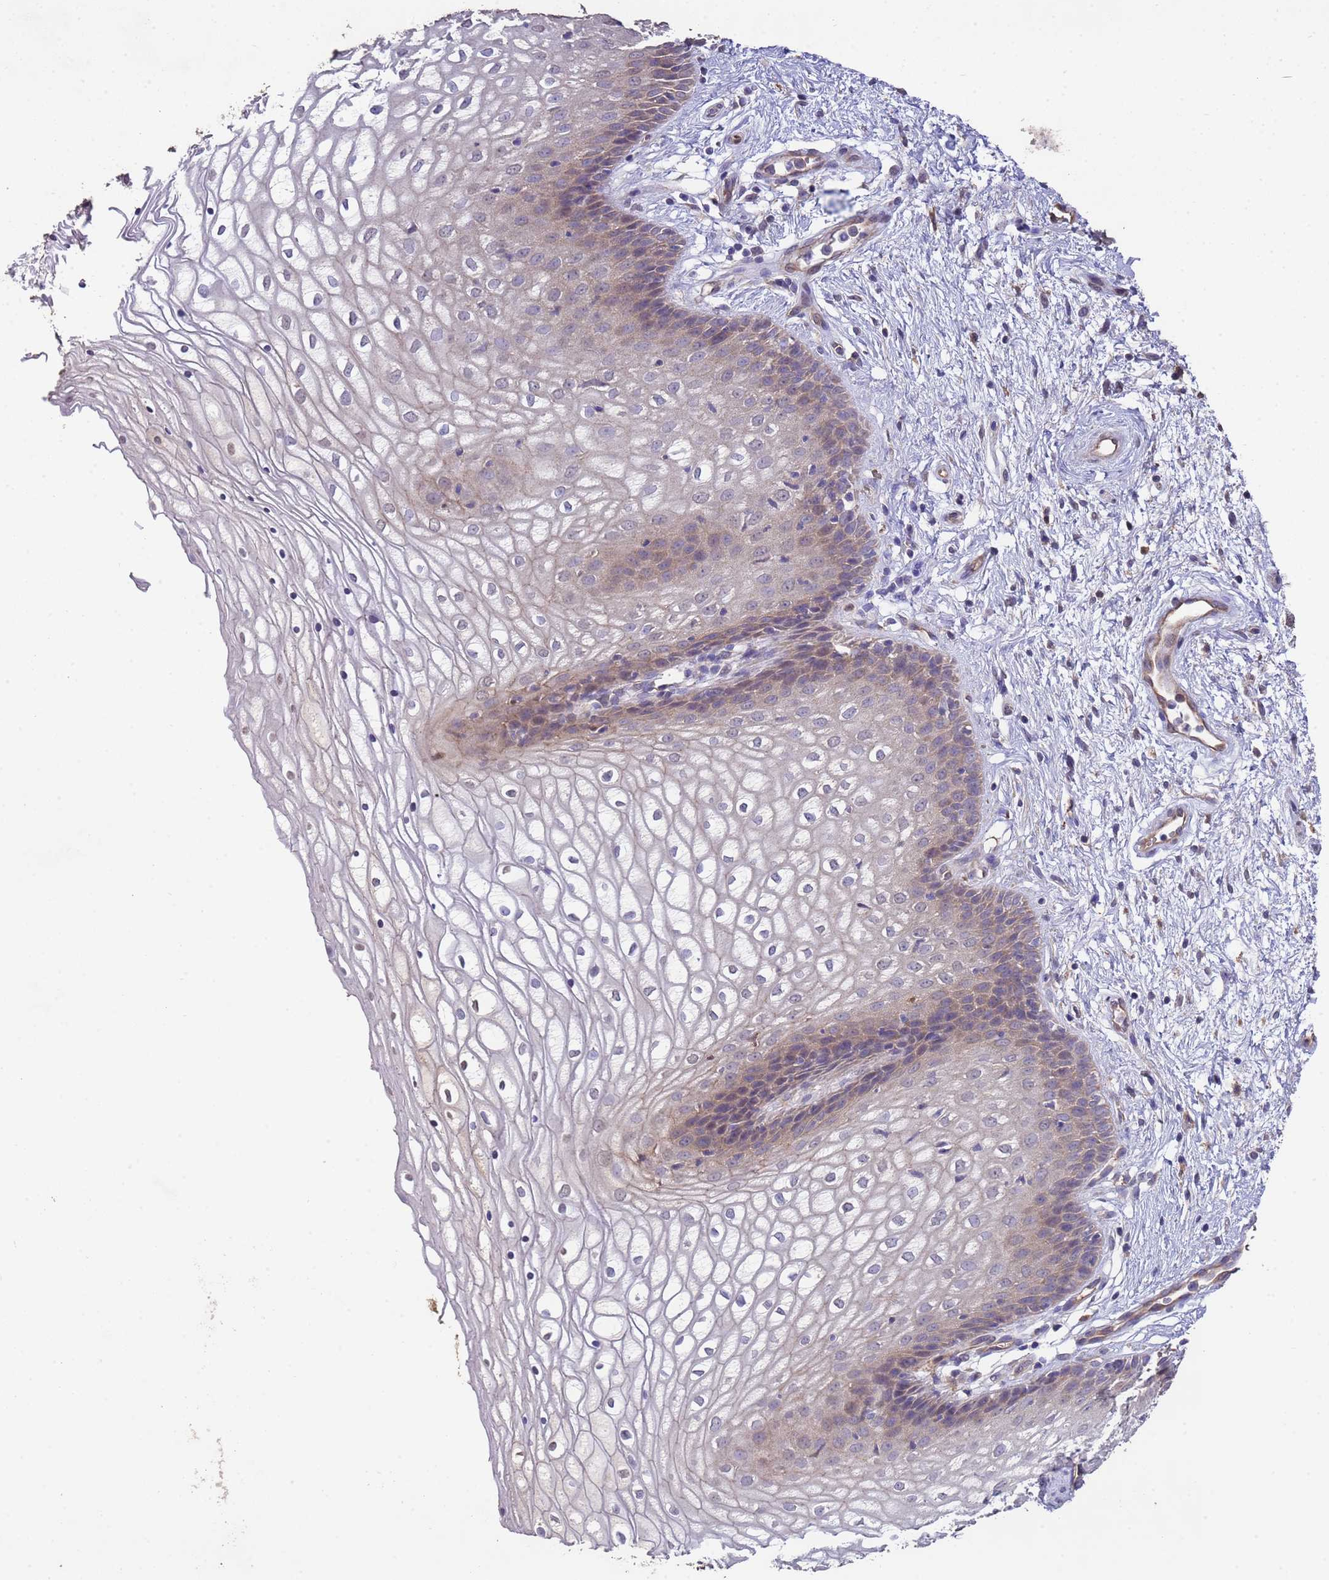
{"staining": {"intensity": "weak", "quantity": "25%-75%", "location": "cytoplasmic/membranous"}, "tissue": "vagina", "cell_type": "Squamous epithelial cells", "image_type": "normal", "snomed": [{"axis": "morphology", "description": "Normal tissue, NOS"}, {"axis": "topography", "description": "Vagina"}], "caption": "Vagina stained with a brown dye shows weak cytoplasmic/membranous positive staining in approximately 25%-75% of squamous epithelial cells.", "gene": "NPHP1", "patient": {"sex": "female", "age": 34}}